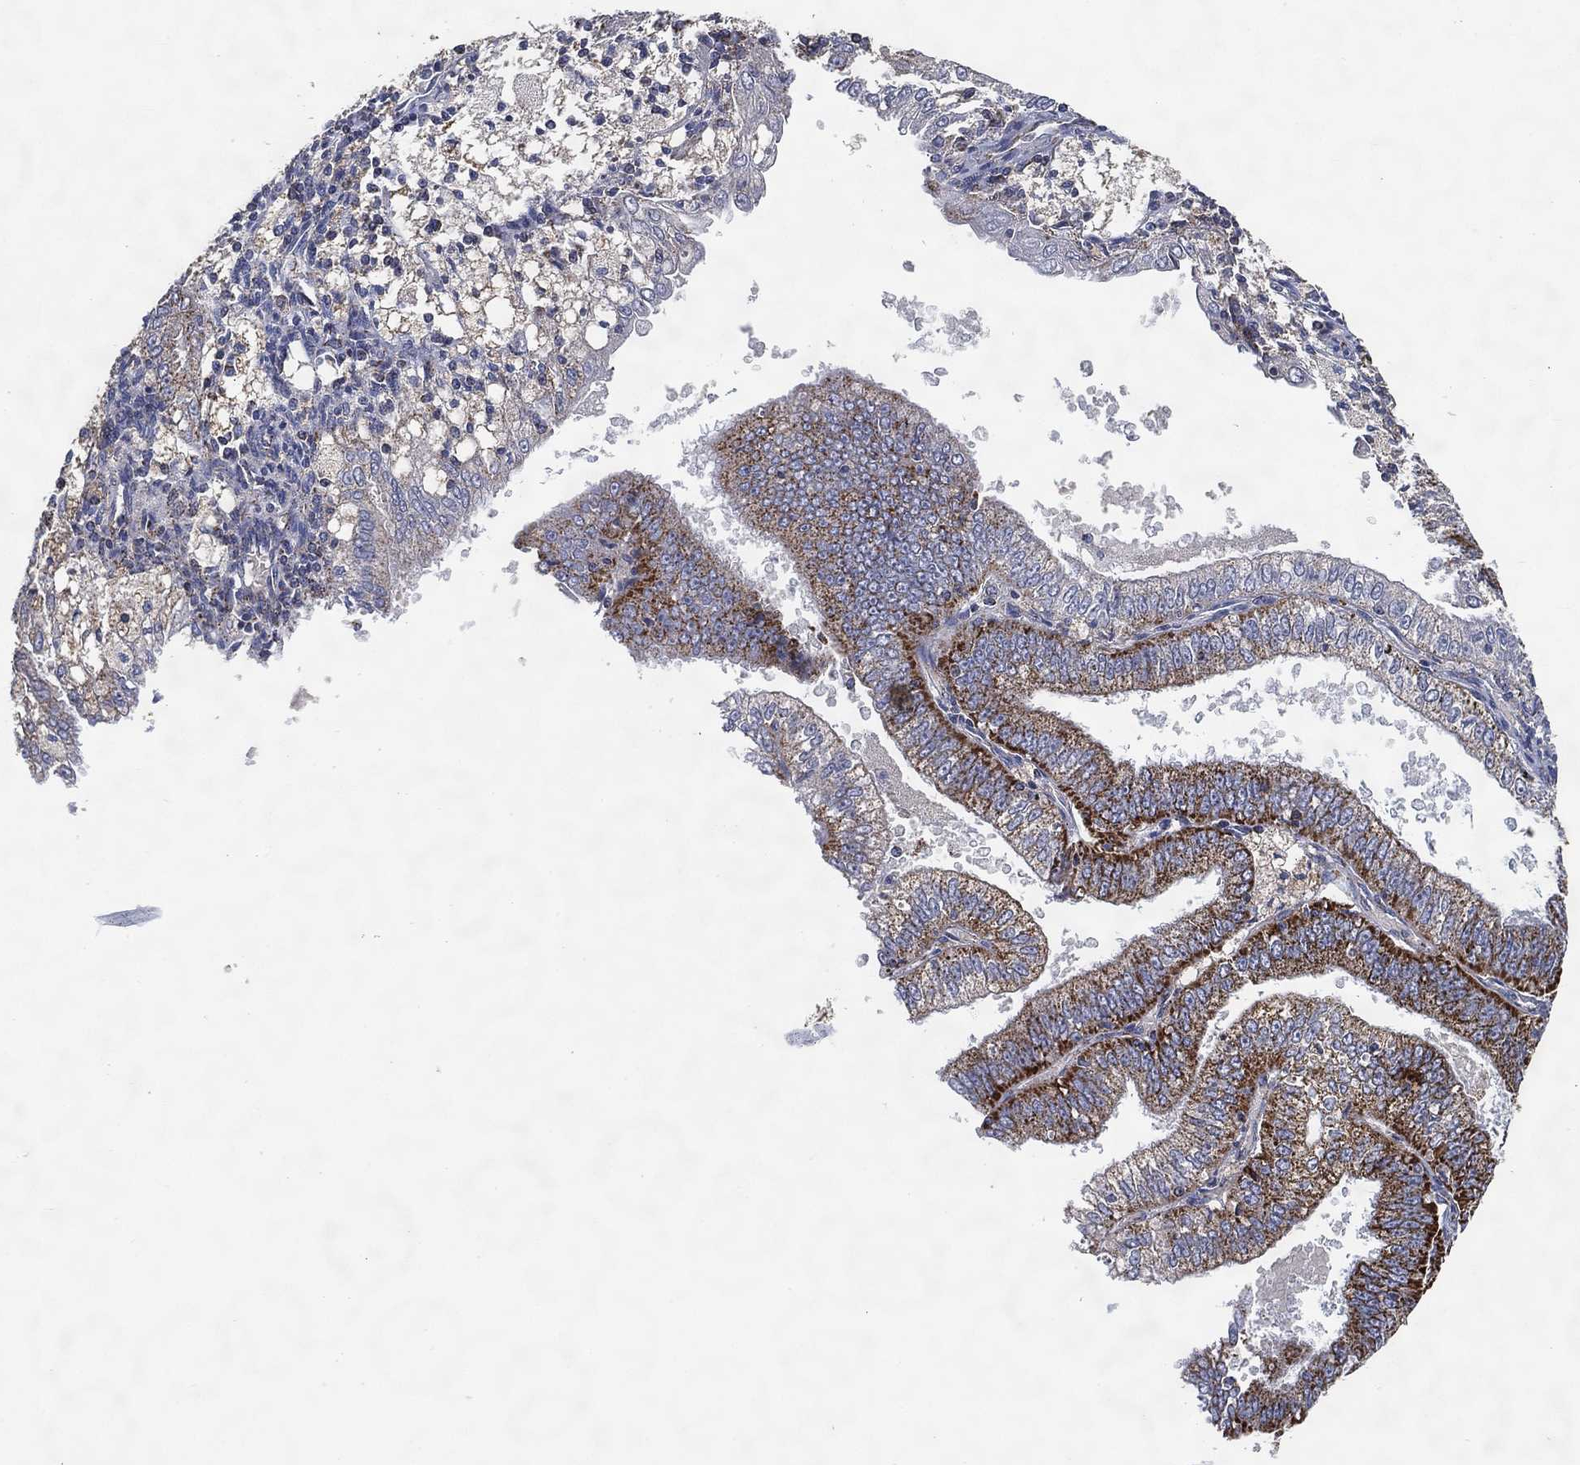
{"staining": {"intensity": "strong", "quantity": "<25%", "location": "cytoplasmic/membranous"}, "tissue": "endometrial cancer", "cell_type": "Tumor cells", "image_type": "cancer", "snomed": [{"axis": "morphology", "description": "Adenocarcinoma, NOS"}, {"axis": "topography", "description": "Endometrium"}], "caption": "Human endometrial cancer (adenocarcinoma) stained with a brown dye demonstrates strong cytoplasmic/membranous positive staining in about <25% of tumor cells.", "gene": "GCAT", "patient": {"sex": "female", "age": 66}}